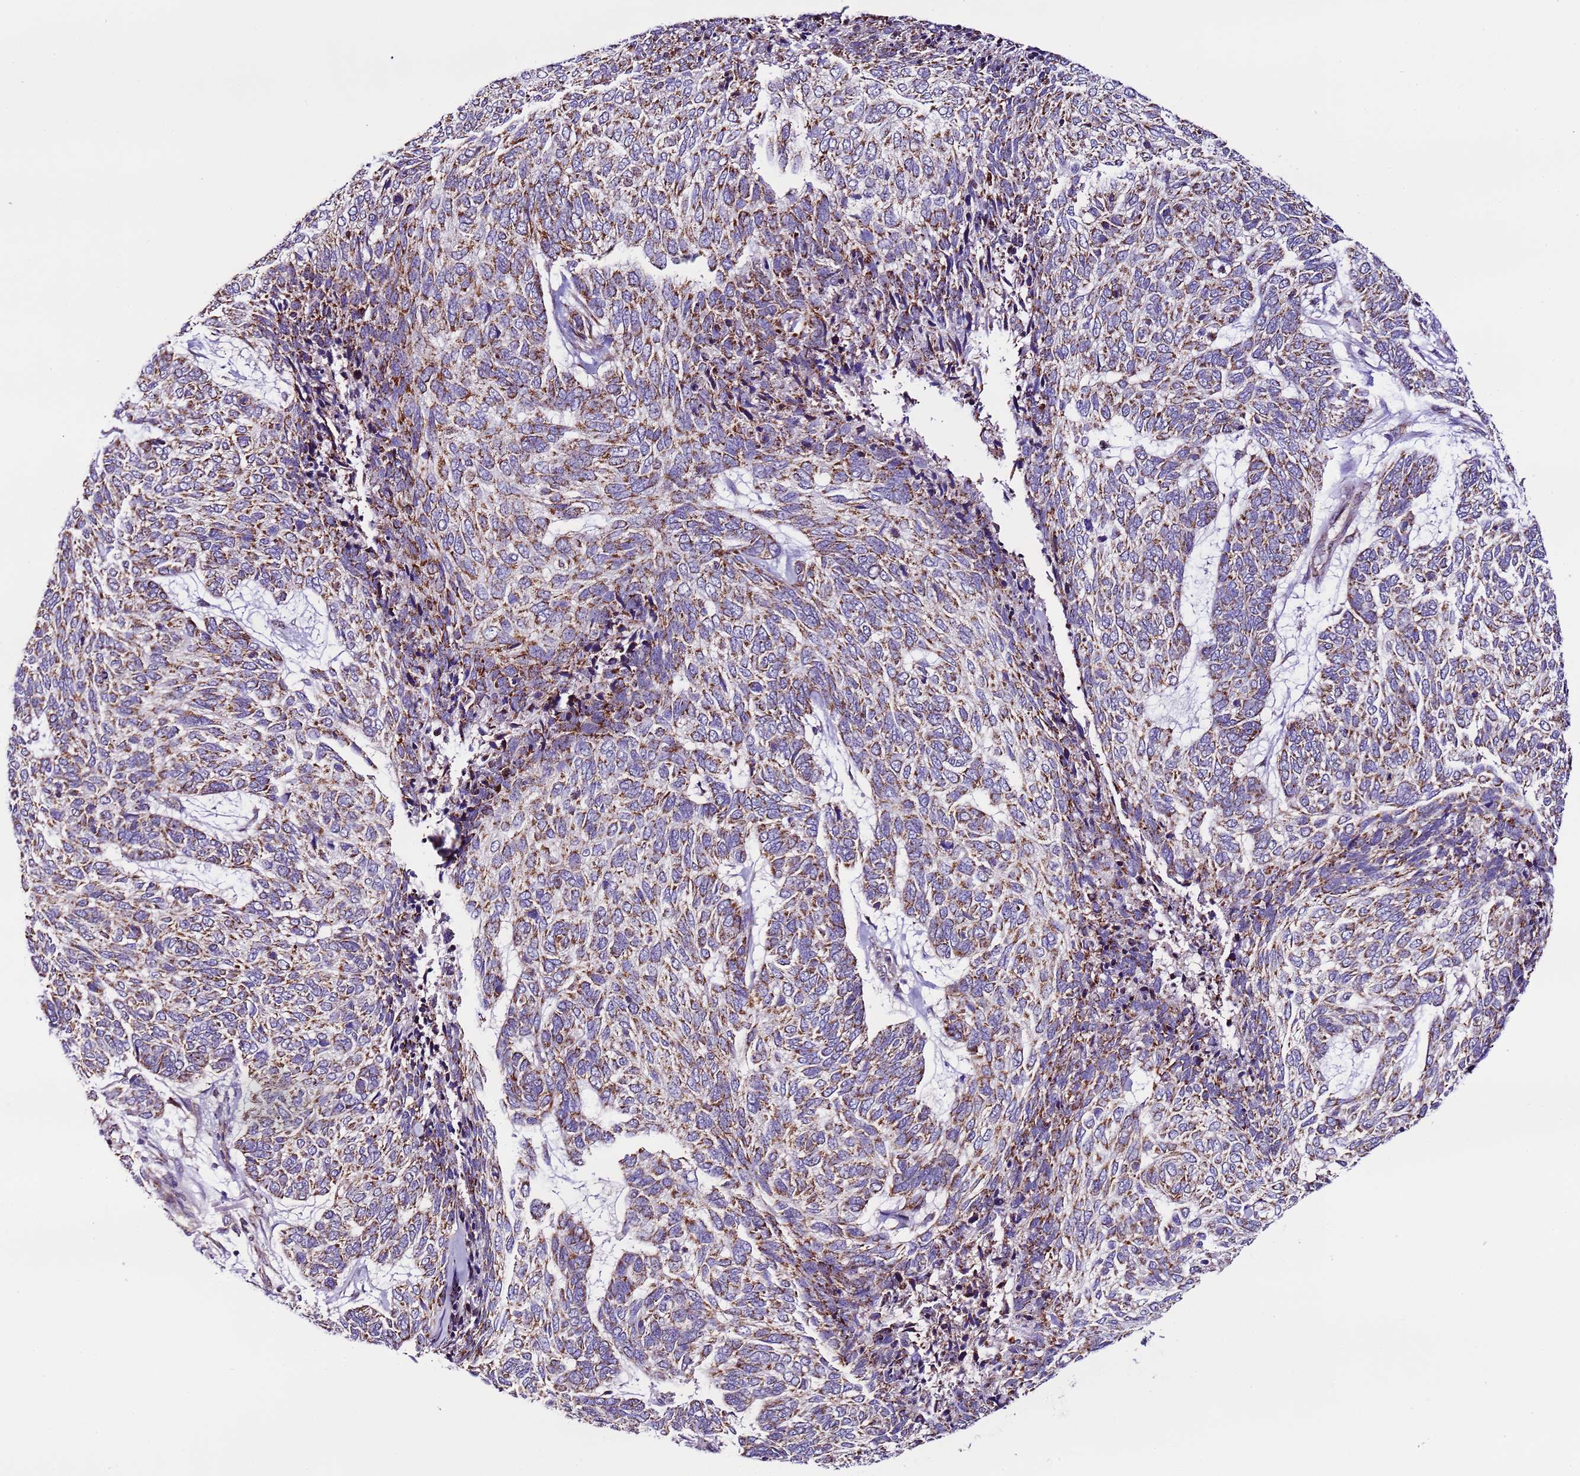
{"staining": {"intensity": "moderate", "quantity": ">75%", "location": "cytoplasmic/membranous"}, "tissue": "skin cancer", "cell_type": "Tumor cells", "image_type": "cancer", "snomed": [{"axis": "morphology", "description": "Basal cell carcinoma"}, {"axis": "topography", "description": "Skin"}], "caption": "Protein staining by IHC displays moderate cytoplasmic/membranous expression in approximately >75% of tumor cells in skin basal cell carcinoma.", "gene": "UEVLD", "patient": {"sex": "female", "age": 65}}